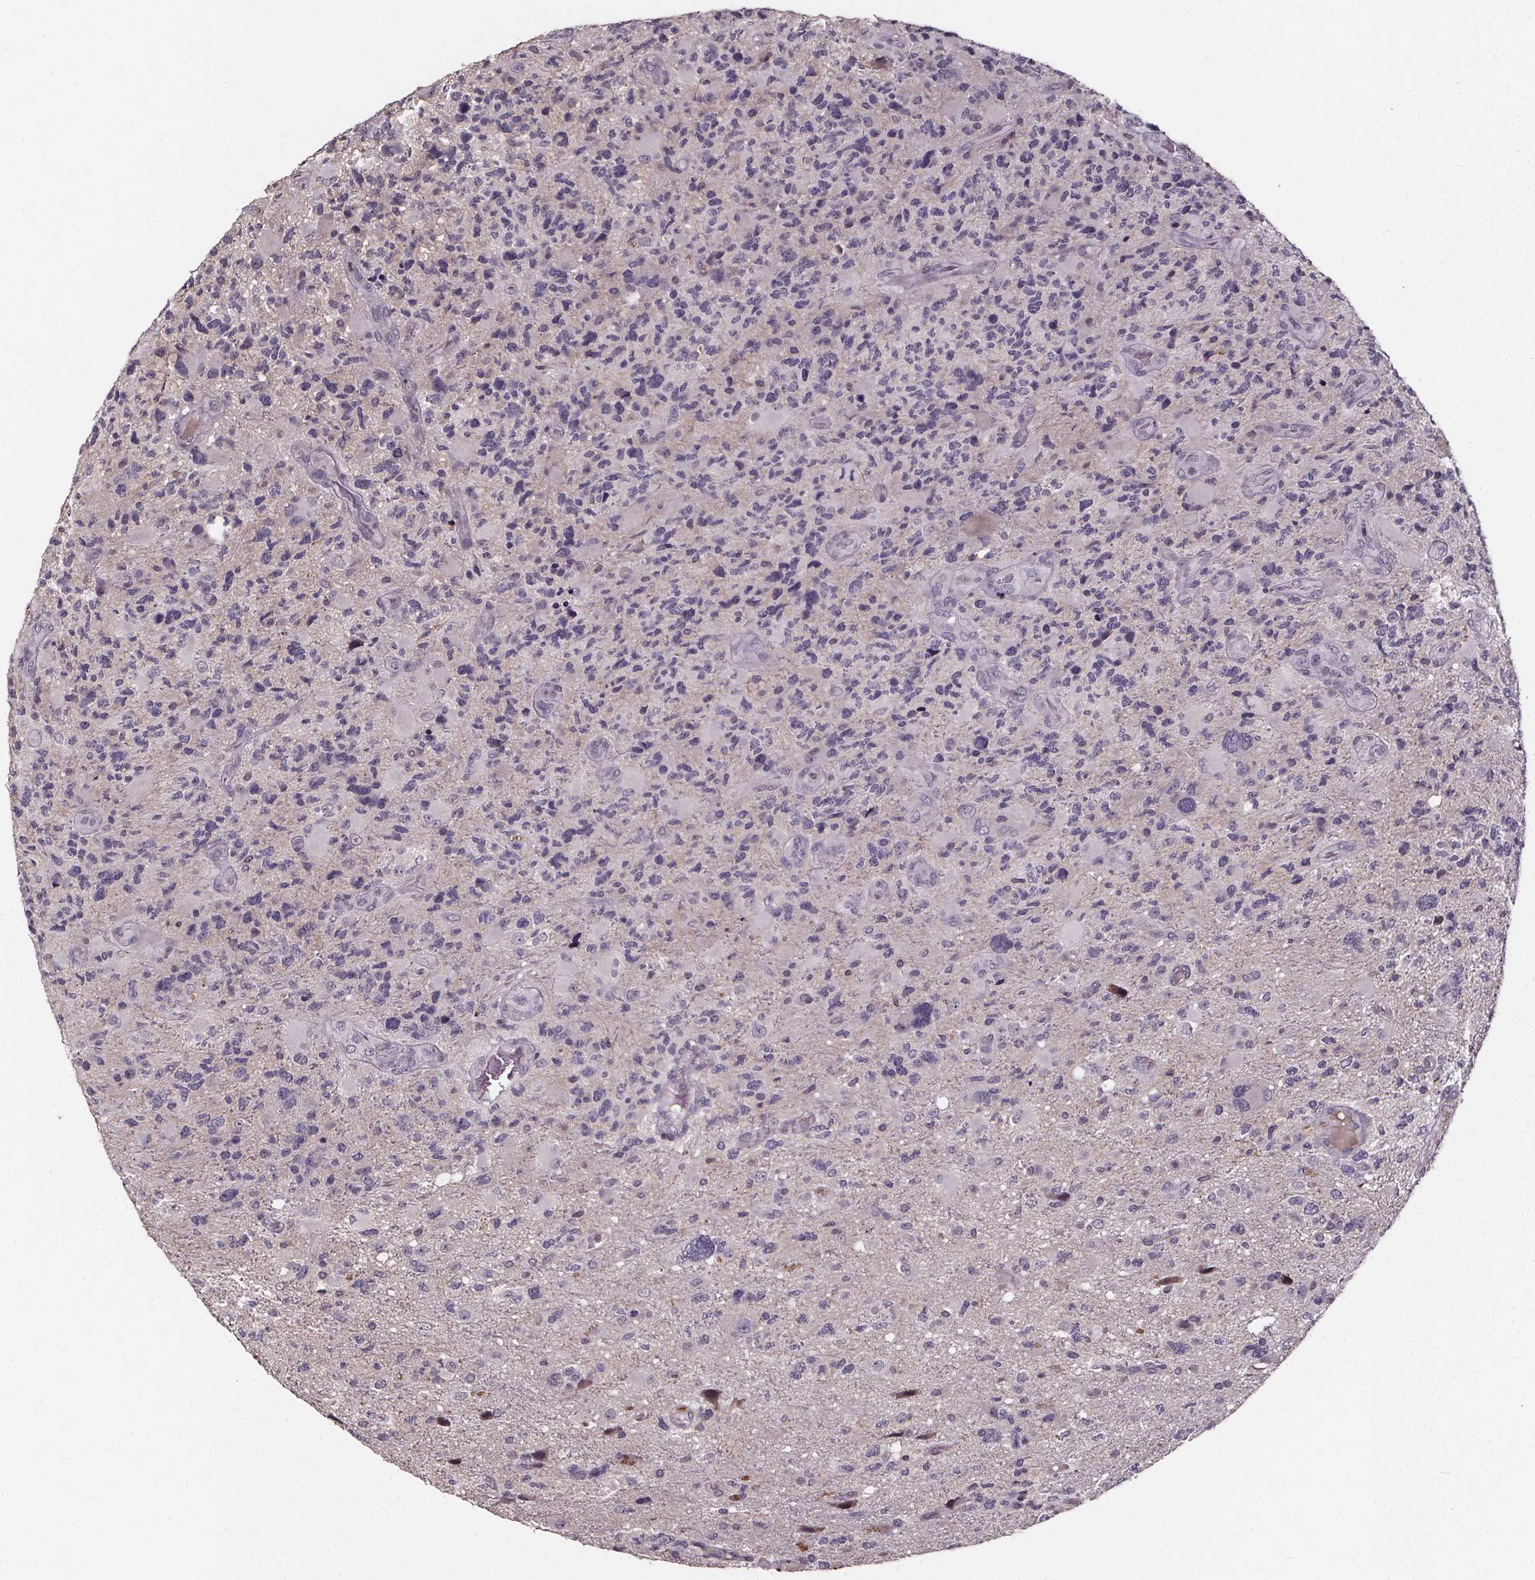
{"staining": {"intensity": "negative", "quantity": "none", "location": "none"}, "tissue": "glioma", "cell_type": "Tumor cells", "image_type": "cancer", "snomed": [{"axis": "morphology", "description": "Glioma, malignant, High grade"}, {"axis": "topography", "description": "Brain"}], "caption": "Immunohistochemistry image of neoplastic tissue: human high-grade glioma (malignant) stained with DAB exhibits no significant protein expression in tumor cells. (Immunohistochemistry, brightfield microscopy, high magnification).", "gene": "SPAG8", "patient": {"sex": "female", "age": 71}}